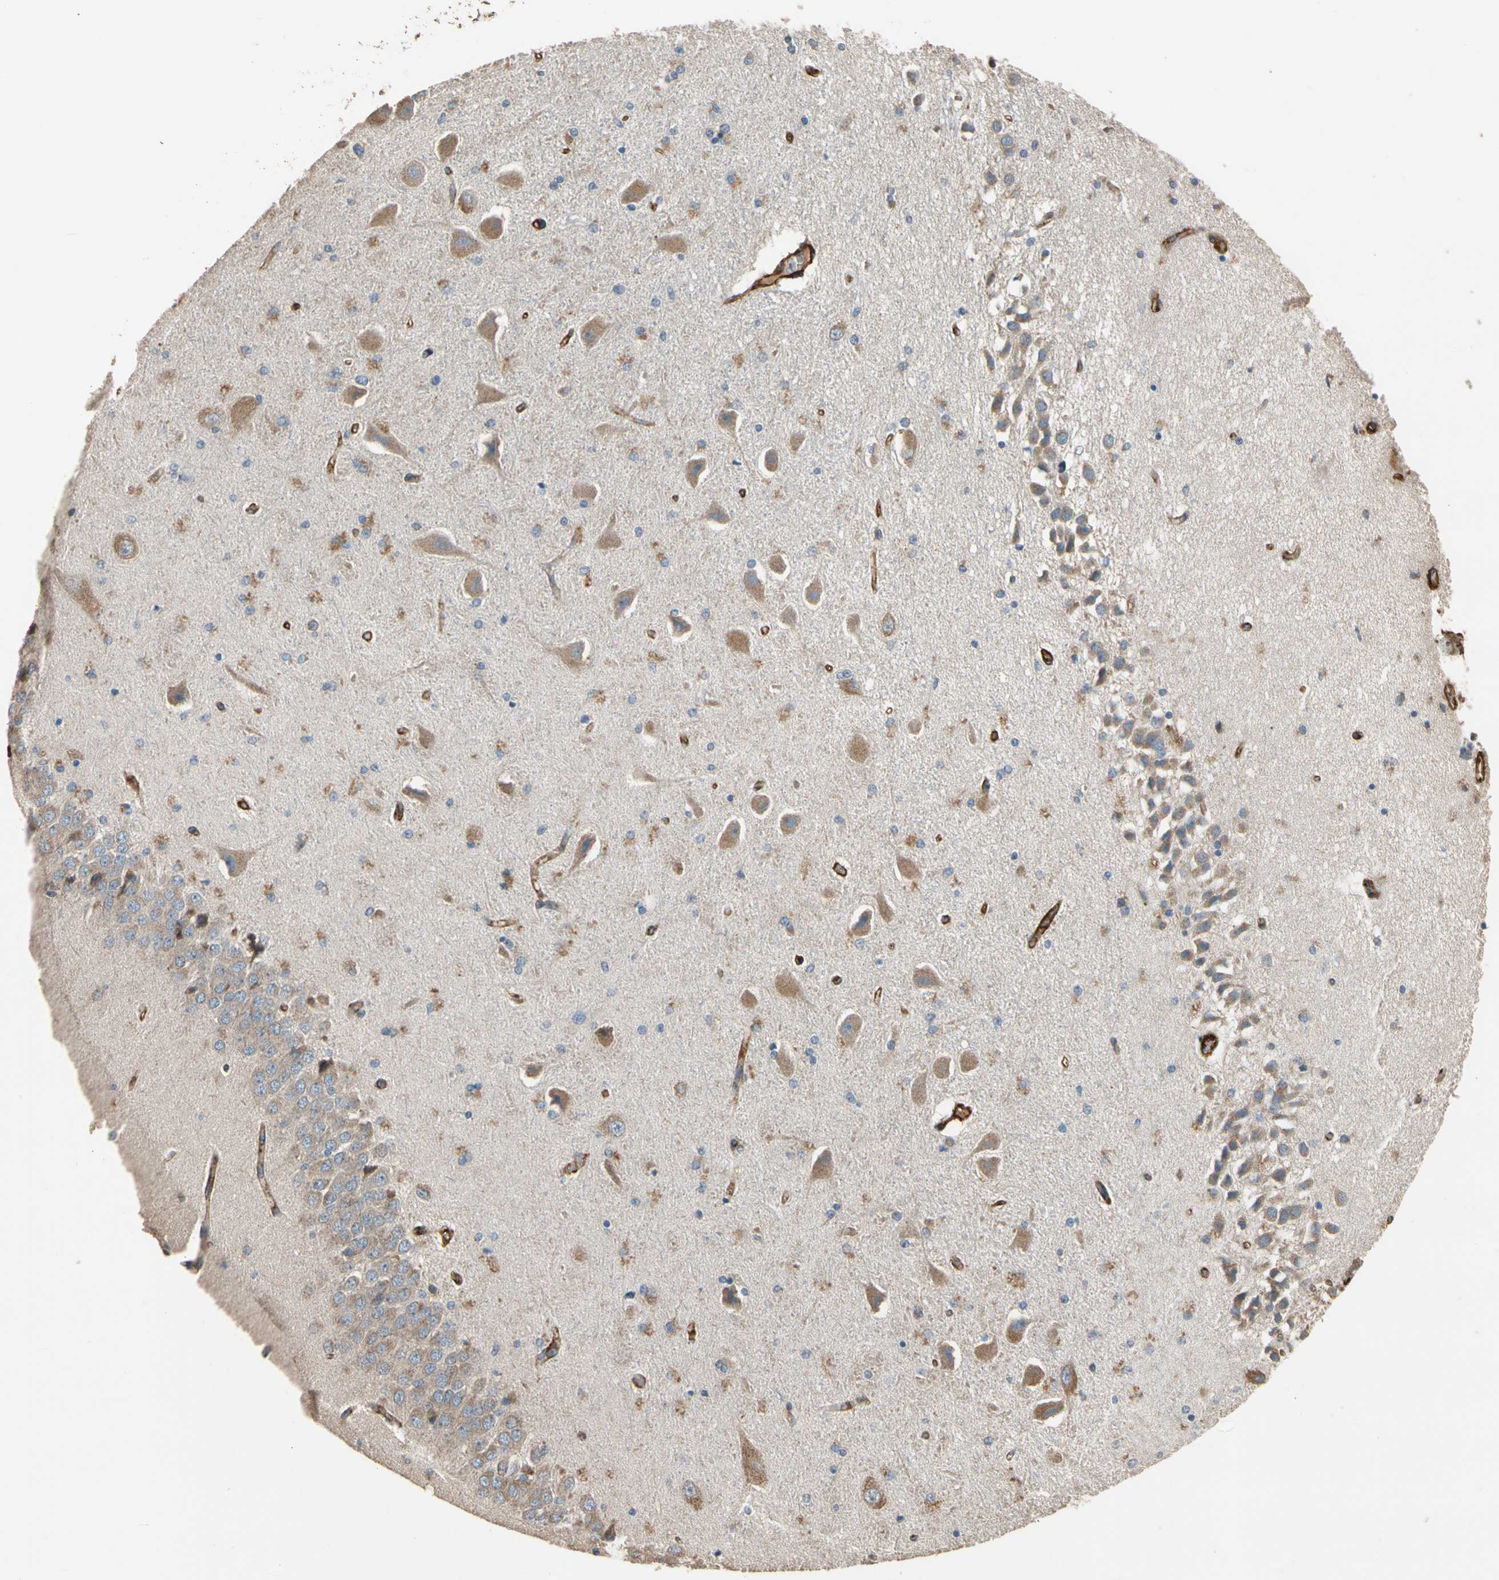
{"staining": {"intensity": "moderate", "quantity": "25%-75%", "location": "cytoplasmic/membranous"}, "tissue": "hippocampus", "cell_type": "Glial cells", "image_type": "normal", "snomed": [{"axis": "morphology", "description": "Normal tissue, NOS"}, {"axis": "topography", "description": "Hippocampus"}], "caption": "Moderate cytoplasmic/membranous protein staining is present in approximately 25%-75% of glial cells in hippocampus. The protein of interest is stained brown, and the nuclei are stained in blue (DAB IHC with brightfield microscopy, high magnification).", "gene": "SUSD2", "patient": {"sex": "female", "age": 54}}